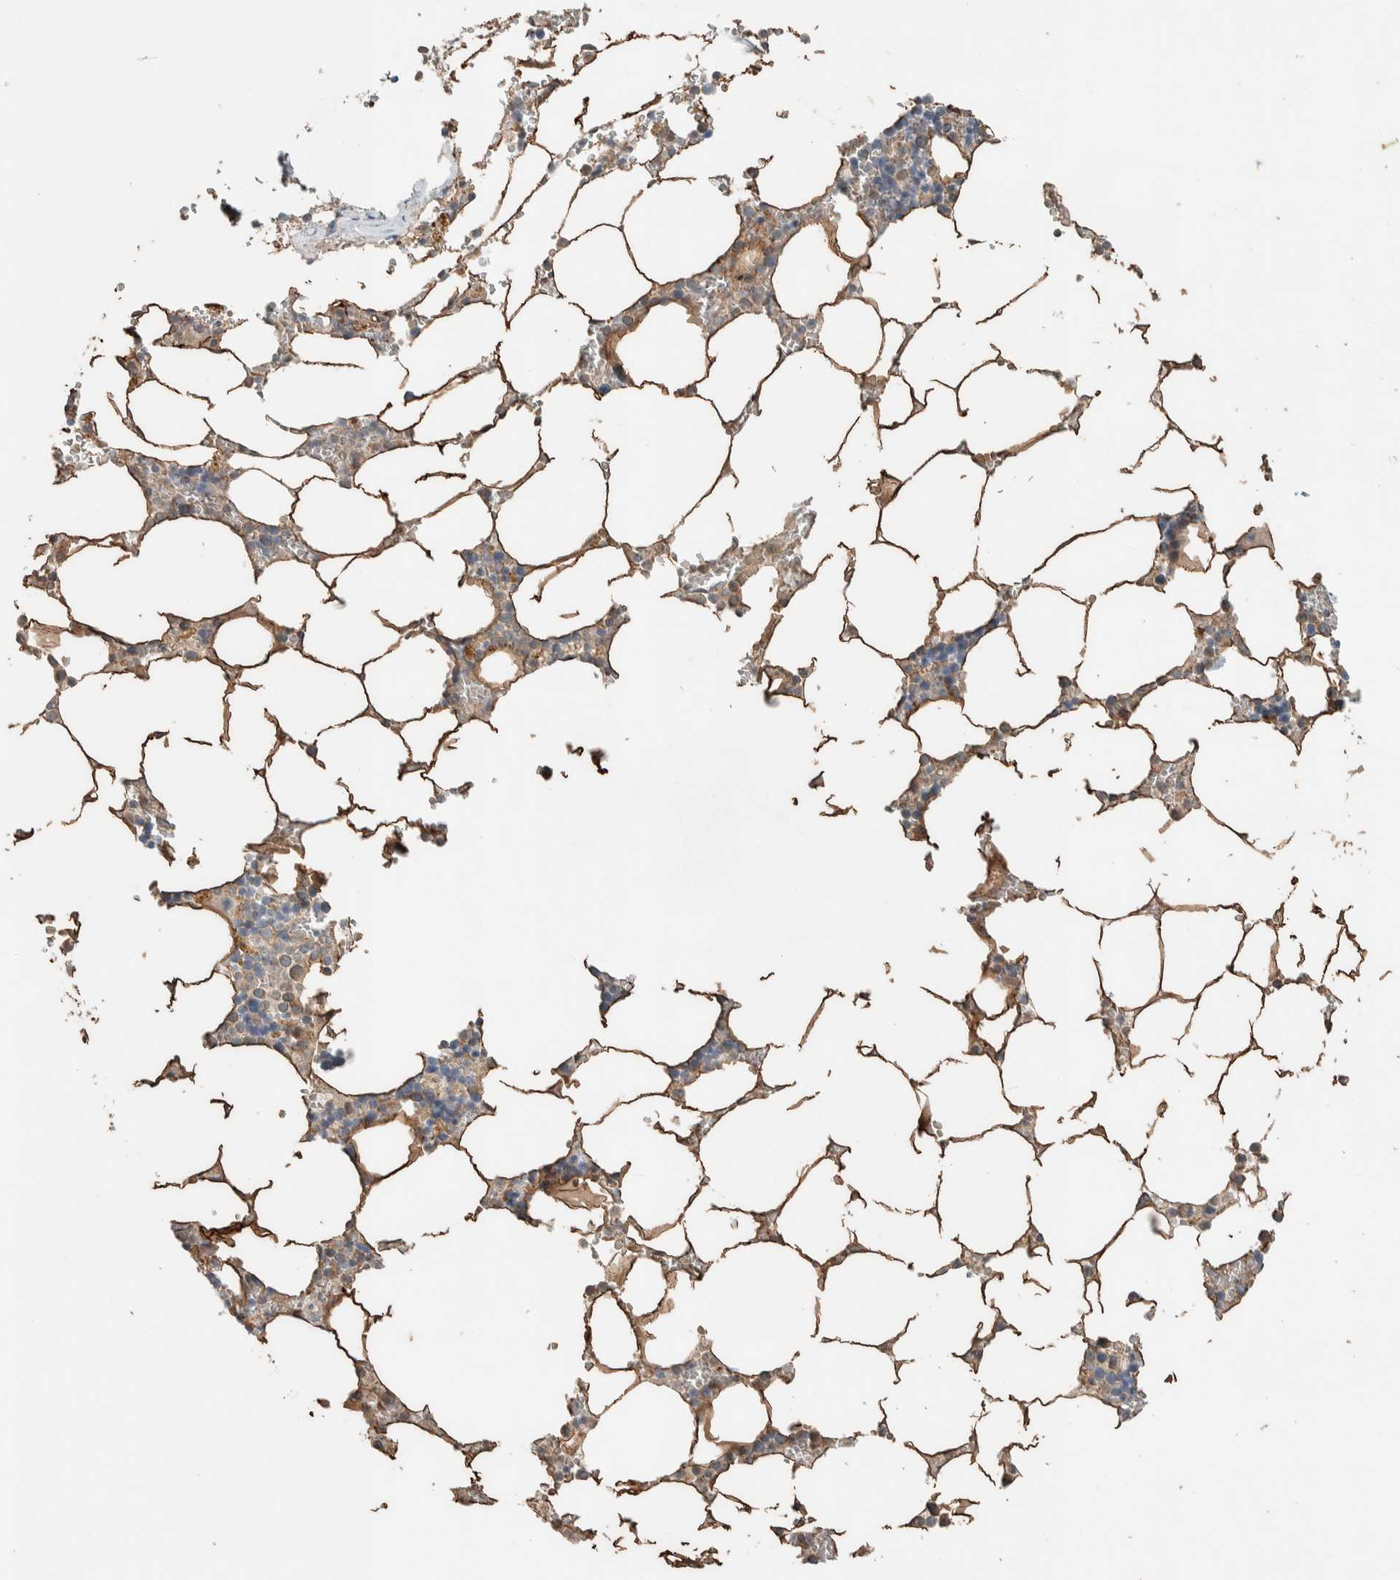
{"staining": {"intensity": "weak", "quantity": "<25%", "location": "cytoplasmic/membranous"}, "tissue": "bone marrow", "cell_type": "Hematopoietic cells", "image_type": "normal", "snomed": [{"axis": "morphology", "description": "Normal tissue, NOS"}, {"axis": "topography", "description": "Bone marrow"}], "caption": "Histopathology image shows no significant protein staining in hematopoietic cells of benign bone marrow. (DAB IHC visualized using brightfield microscopy, high magnification).", "gene": "NBR1", "patient": {"sex": "male", "age": 70}}